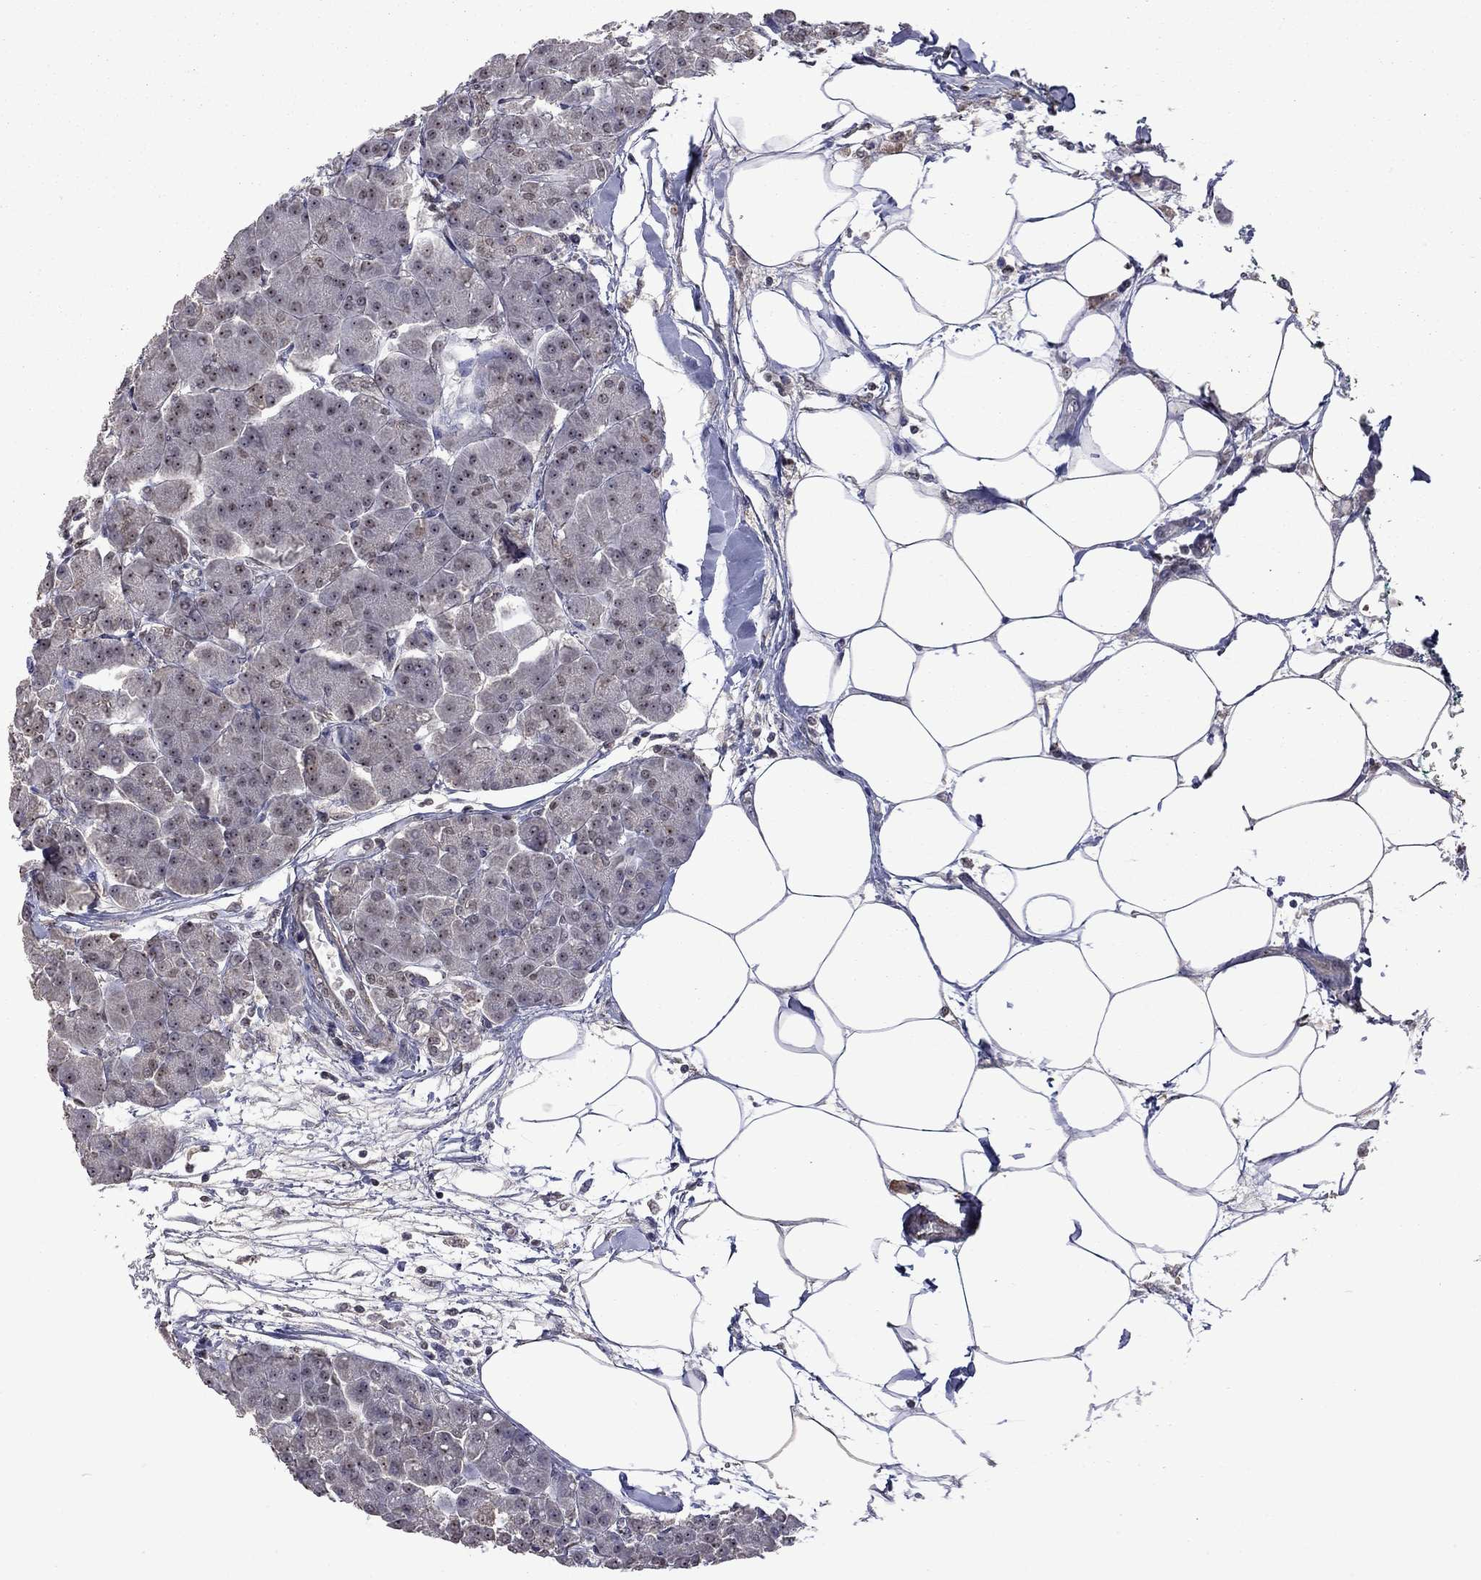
{"staining": {"intensity": "weak", "quantity": ">75%", "location": "nuclear"}, "tissue": "pancreas", "cell_type": "Exocrine glandular cells", "image_type": "normal", "snomed": [{"axis": "morphology", "description": "Normal tissue, NOS"}, {"axis": "topography", "description": "Adipose tissue"}, {"axis": "topography", "description": "Pancreas"}, {"axis": "topography", "description": "Peripheral nerve tissue"}], "caption": "Pancreas stained with a brown dye exhibits weak nuclear positive positivity in approximately >75% of exocrine glandular cells.", "gene": "SPOUT1", "patient": {"sex": "female", "age": 58}}